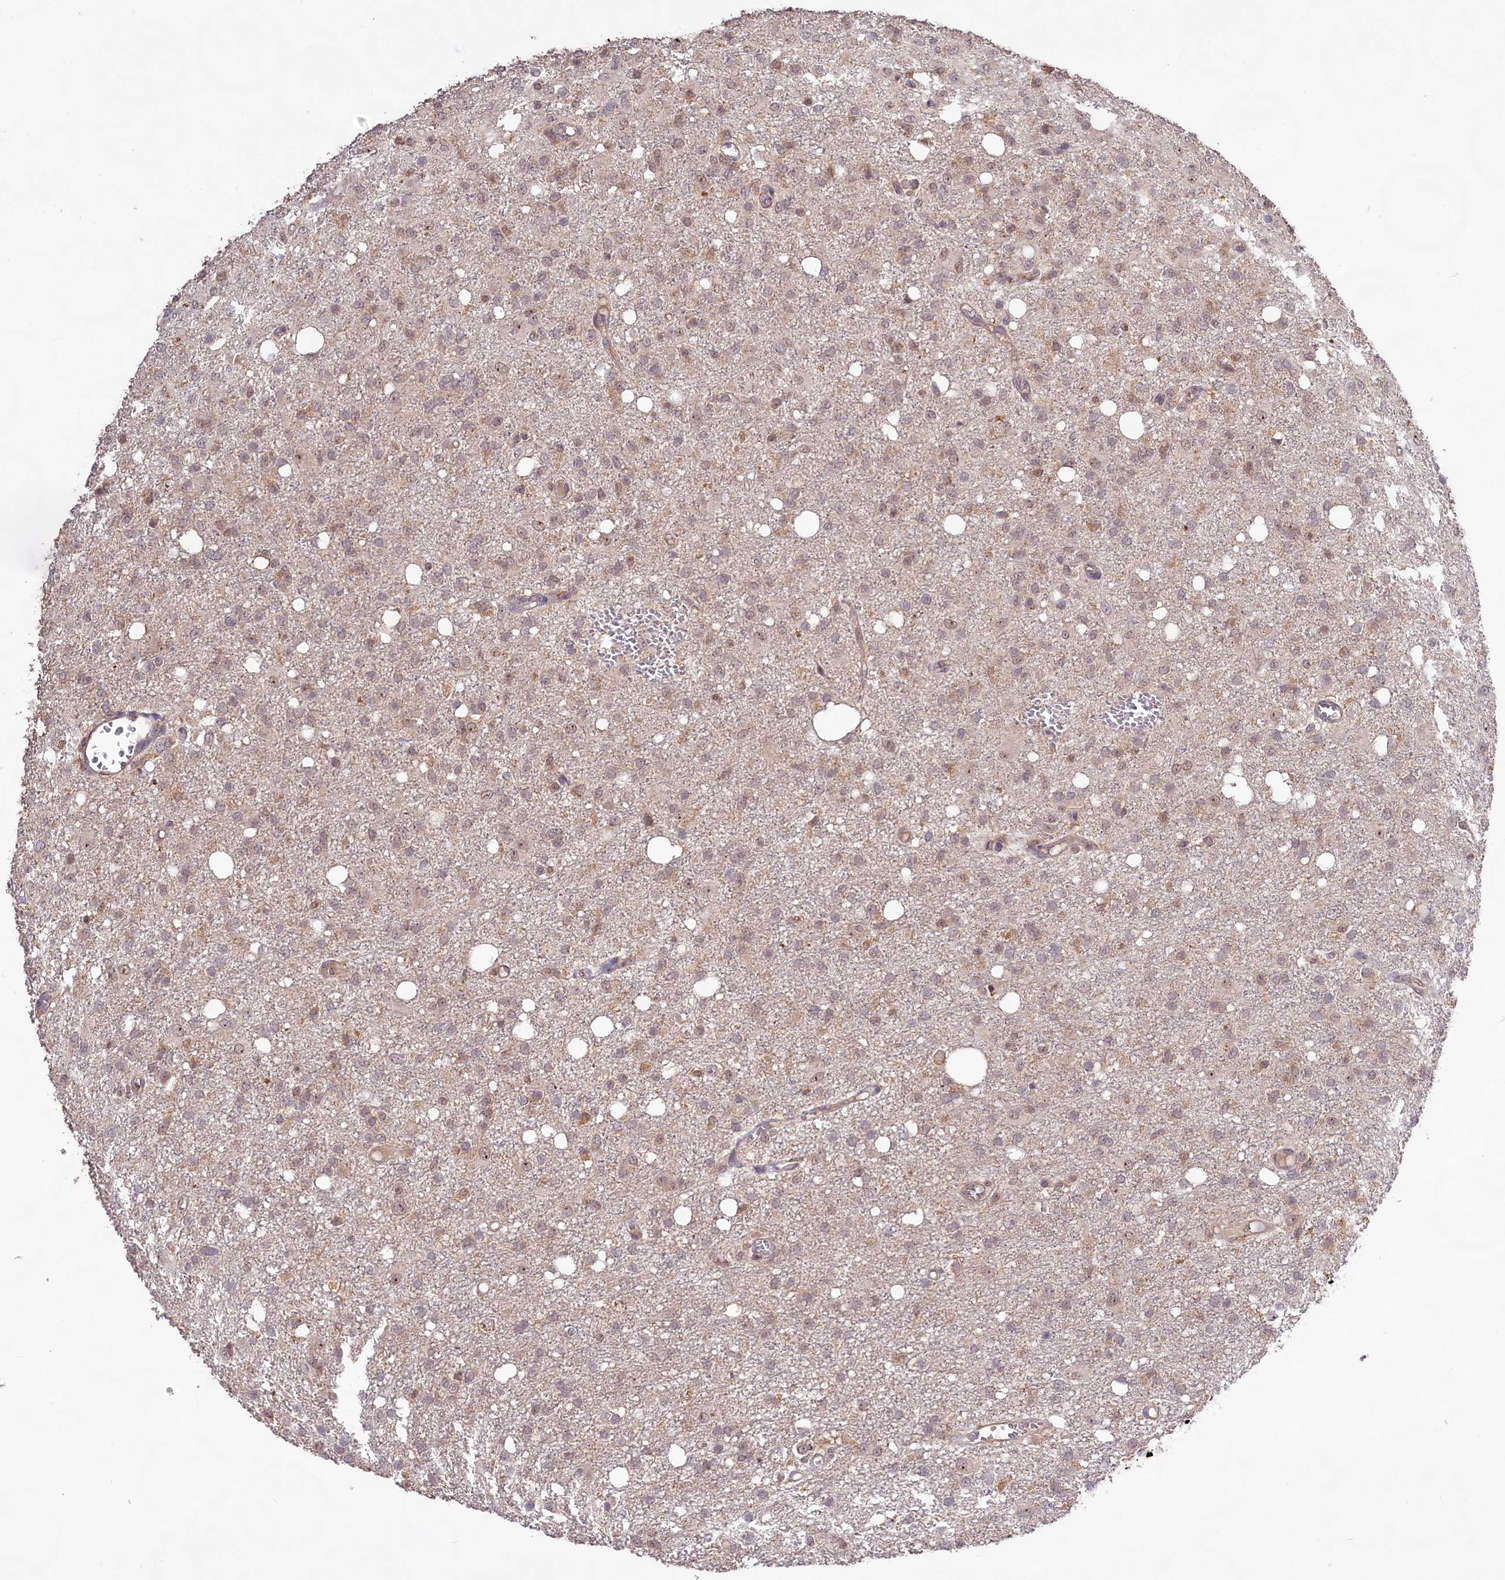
{"staining": {"intensity": "moderate", "quantity": "25%-75%", "location": "nuclear"}, "tissue": "glioma", "cell_type": "Tumor cells", "image_type": "cancer", "snomed": [{"axis": "morphology", "description": "Glioma, malignant, High grade"}, {"axis": "topography", "description": "Brain"}], "caption": "A medium amount of moderate nuclear staining is appreciated in approximately 25%-75% of tumor cells in malignant glioma (high-grade) tissue.", "gene": "RRP8", "patient": {"sex": "female", "age": 59}}